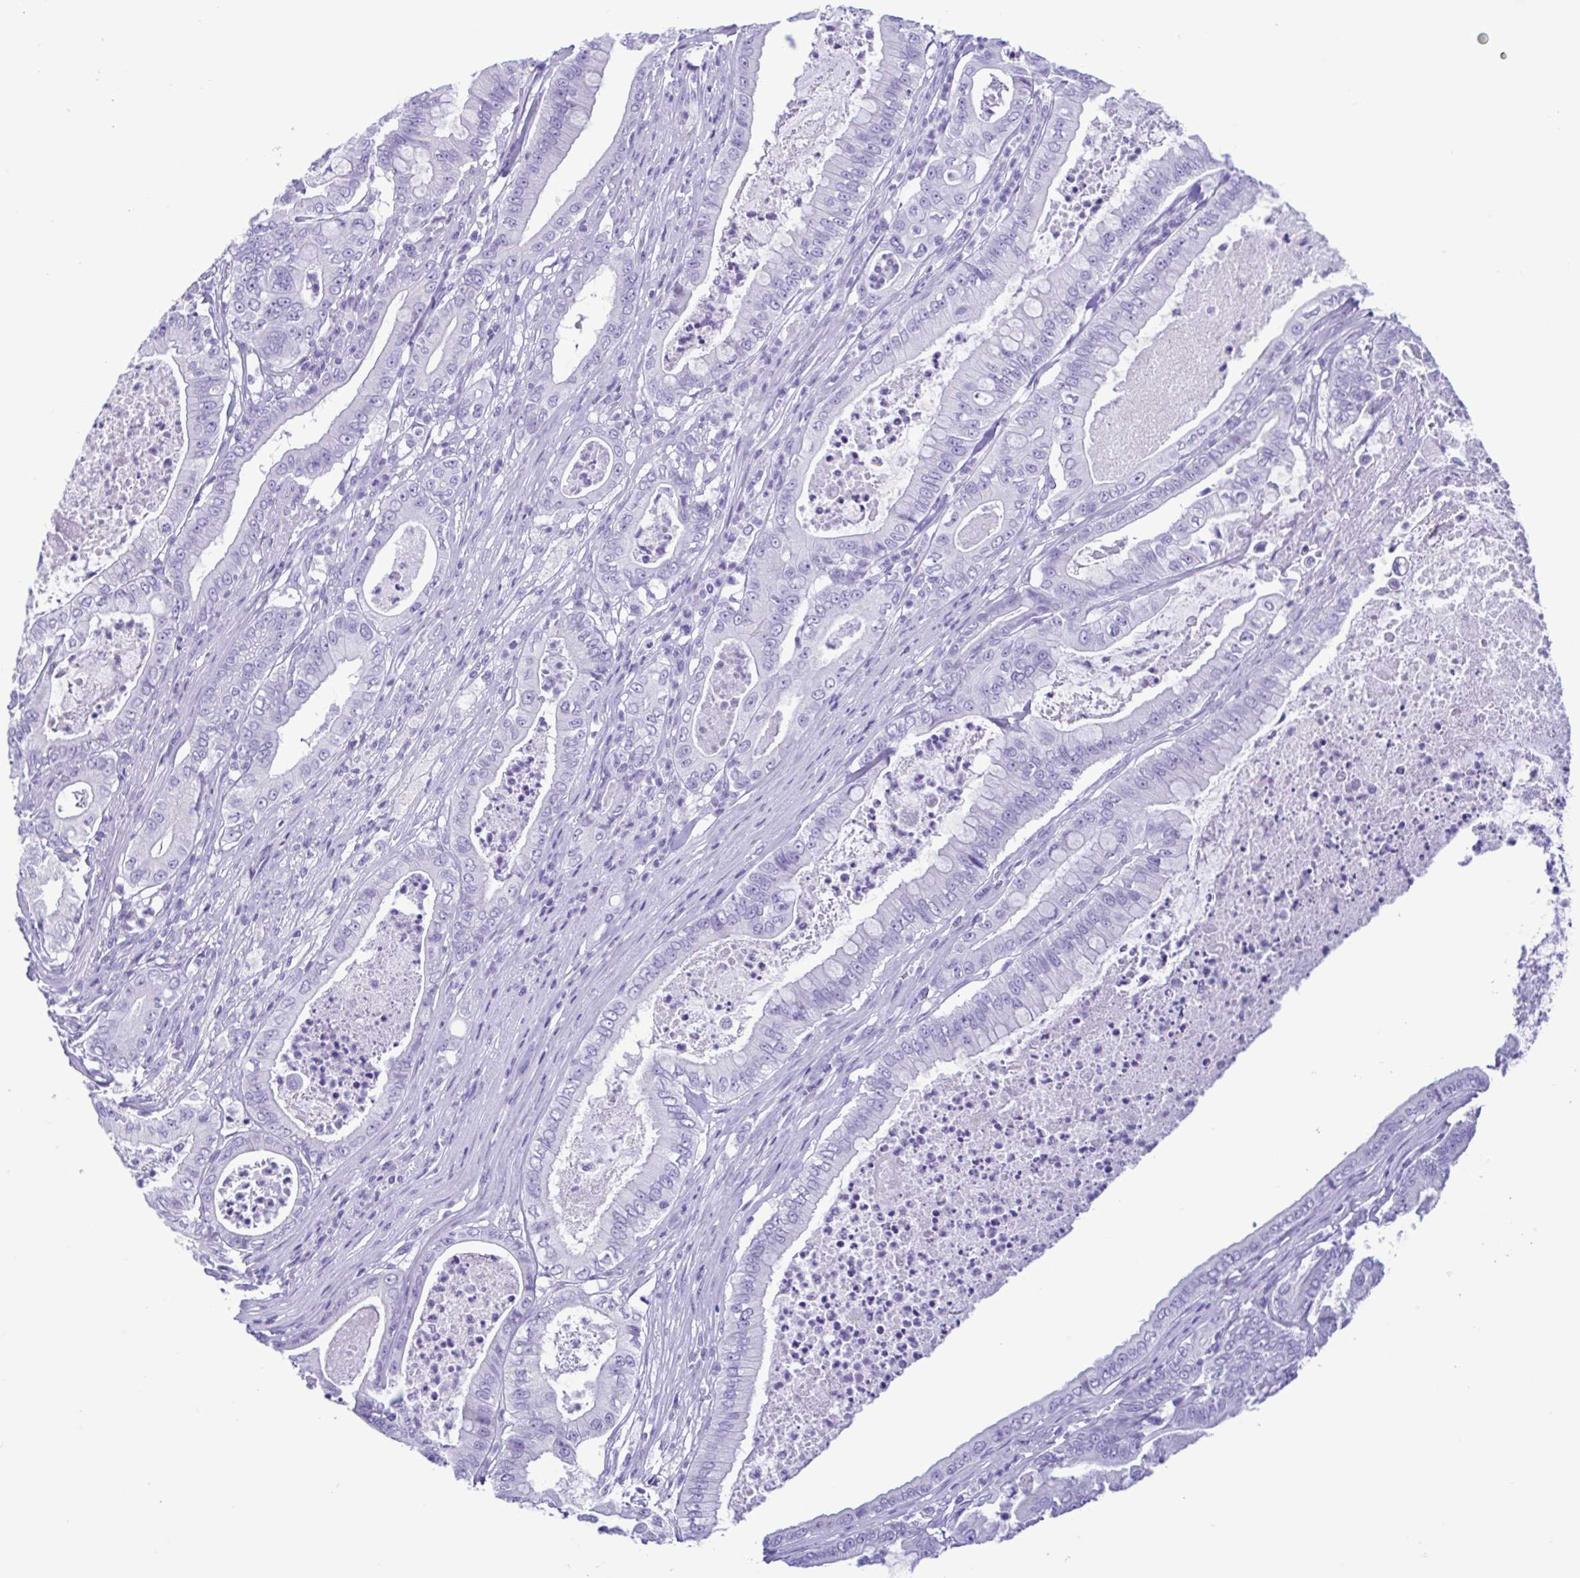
{"staining": {"intensity": "negative", "quantity": "none", "location": "none"}, "tissue": "pancreatic cancer", "cell_type": "Tumor cells", "image_type": "cancer", "snomed": [{"axis": "morphology", "description": "Adenocarcinoma, NOS"}, {"axis": "topography", "description": "Pancreas"}], "caption": "High power microscopy image of an IHC micrograph of adenocarcinoma (pancreatic), revealing no significant staining in tumor cells. (DAB (3,3'-diaminobenzidine) immunohistochemistry (IHC), high magnification).", "gene": "SPATA16", "patient": {"sex": "male", "age": 71}}